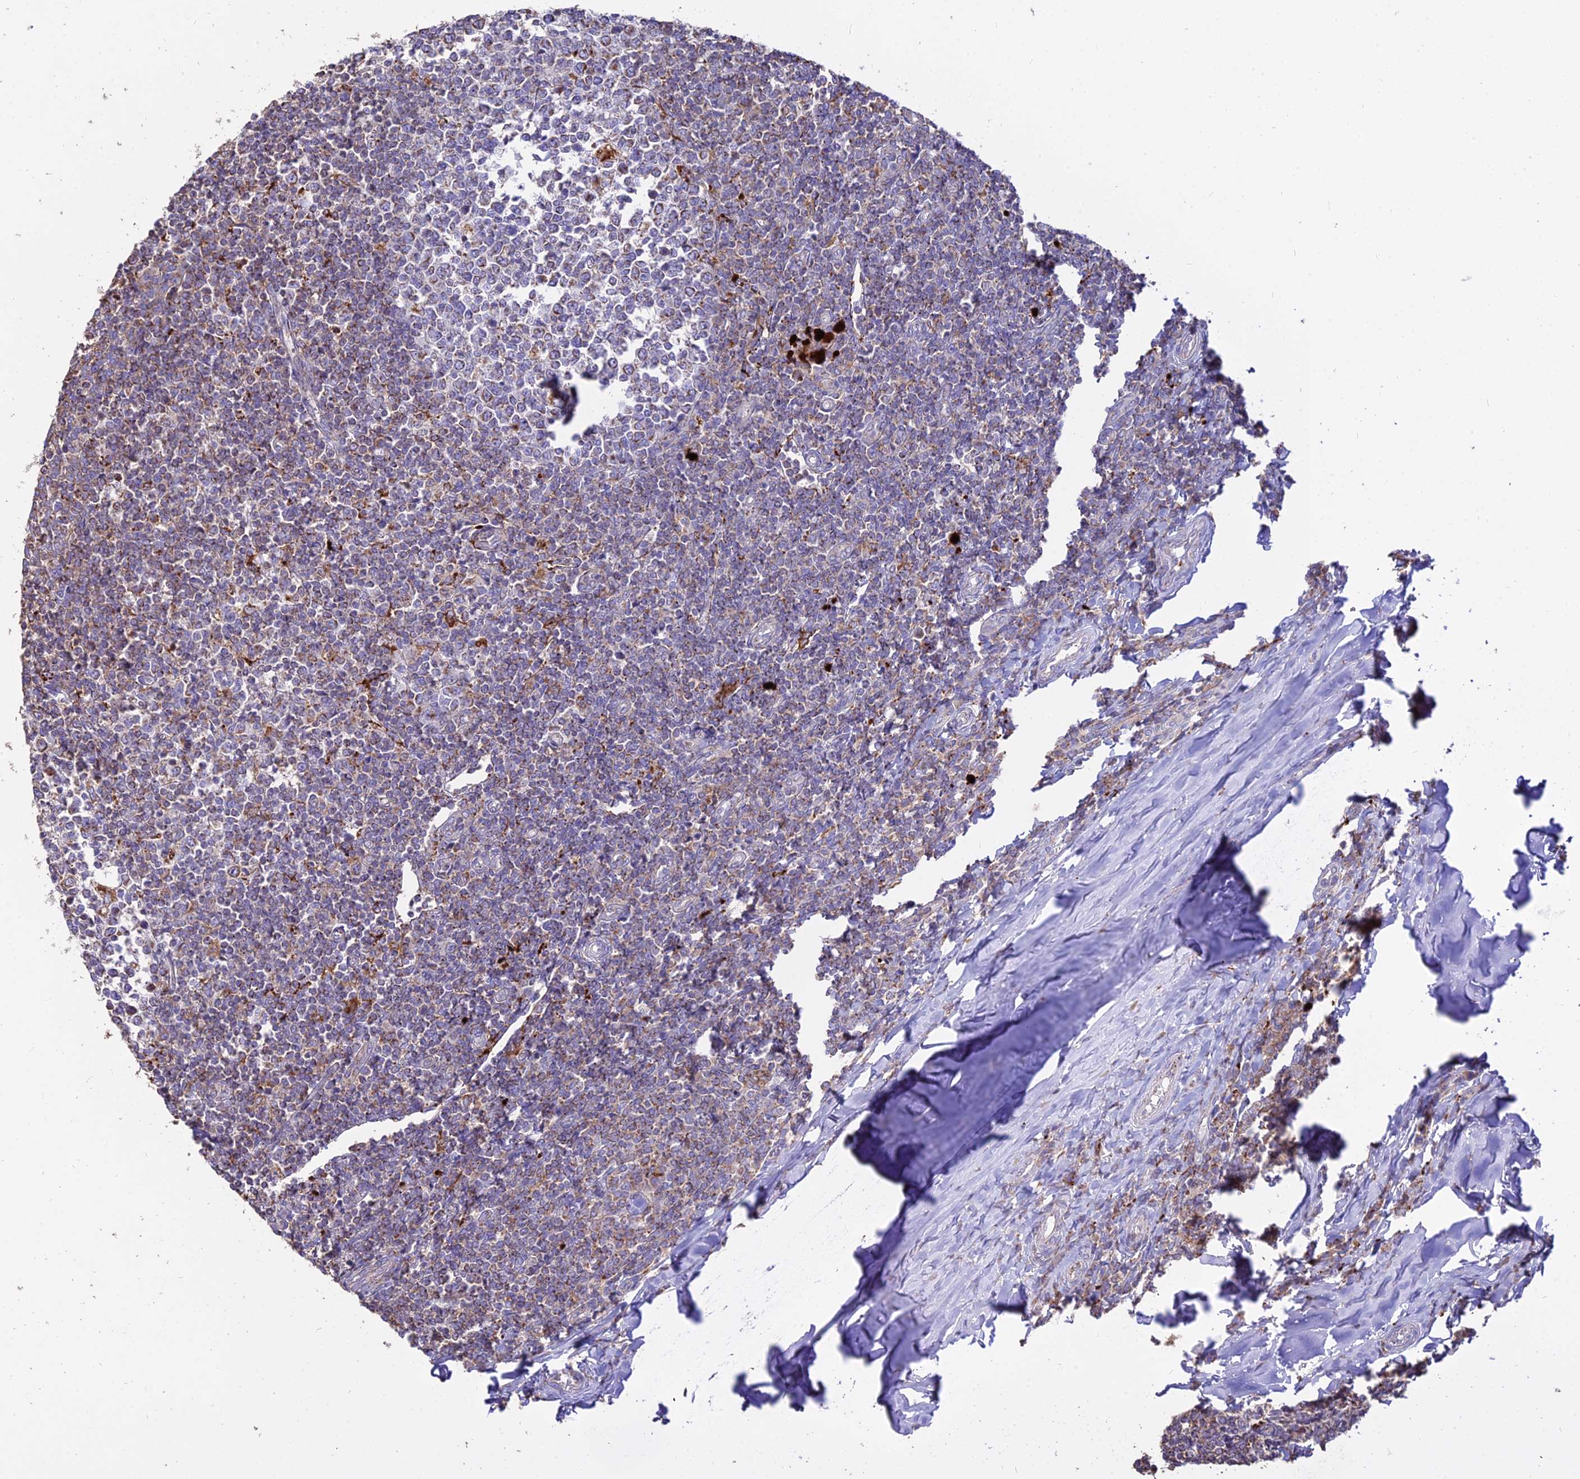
{"staining": {"intensity": "moderate", "quantity": "<25%", "location": "cytoplasmic/membranous"}, "tissue": "tonsil", "cell_type": "Germinal center cells", "image_type": "normal", "snomed": [{"axis": "morphology", "description": "Normal tissue, NOS"}, {"axis": "topography", "description": "Tonsil"}], "caption": "Tonsil stained with DAB (3,3'-diaminobenzidine) immunohistochemistry (IHC) demonstrates low levels of moderate cytoplasmic/membranous staining in about <25% of germinal center cells. The protein is stained brown, and the nuclei are stained in blue (DAB IHC with brightfield microscopy, high magnification).", "gene": "PNLIPRP3", "patient": {"sex": "female", "age": 19}}